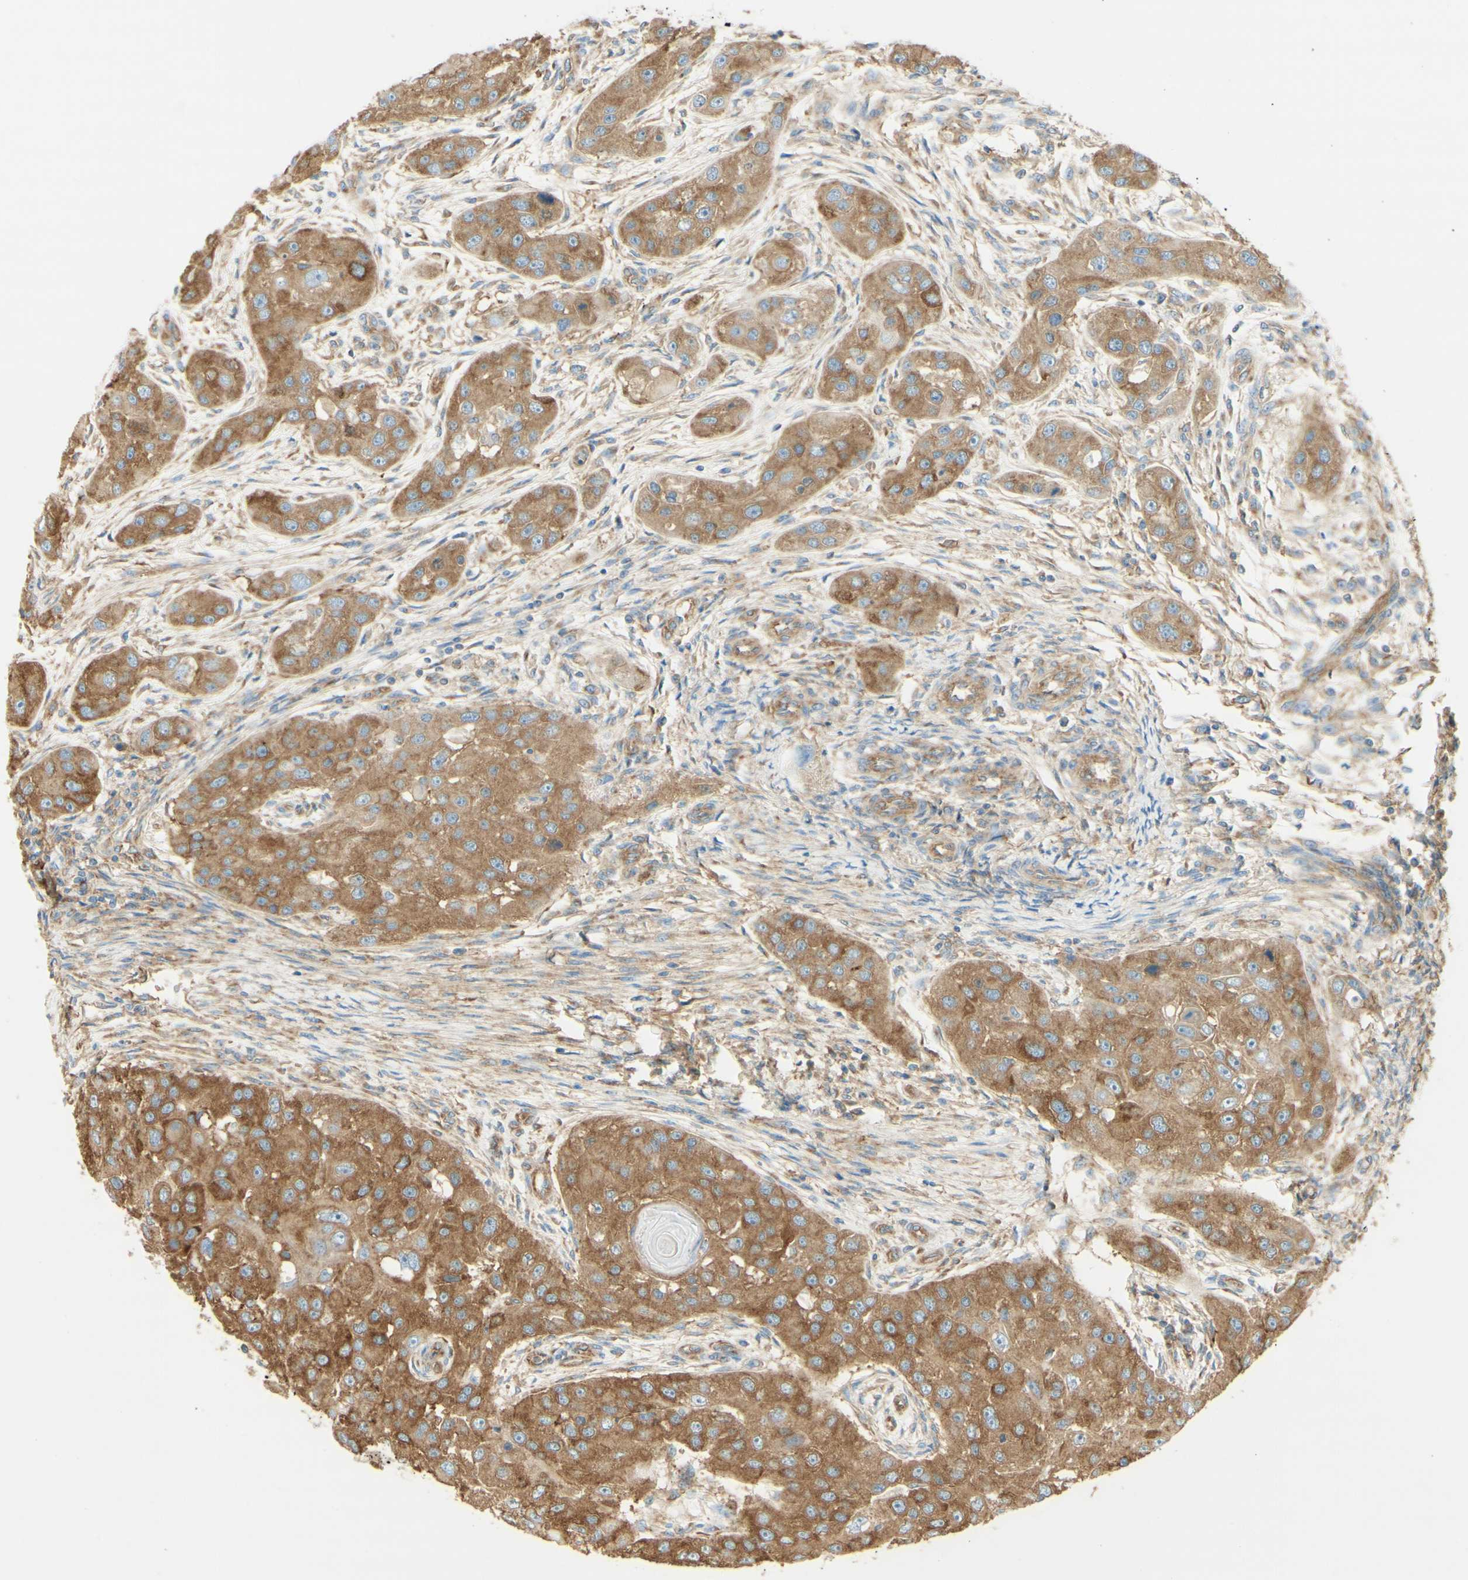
{"staining": {"intensity": "moderate", "quantity": ">75%", "location": "cytoplasmic/membranous"}, "tissue": "head and neck cancer", "cell_type": "Tumor cells", "image_type": "cancer", "snomed": [{"axis": "morphology", "description": "Normal tissue, NOS"}, {"axis": "morphology", "description": "Squamous cell carcinoma, NOS"}, {"axis": "topography", "description": "Skeletal muscle"}, {"axis": "topography", "description": "Head-Neck"}], "caption": "This is an image of IHC staining of head and neck cancer (squamous cell carcinoma), which shows moderate expression in the cytoplasmic/membranous of tumor cells.", "gene": "CLTC", "patient": {"sex": "male", "age": 51}}